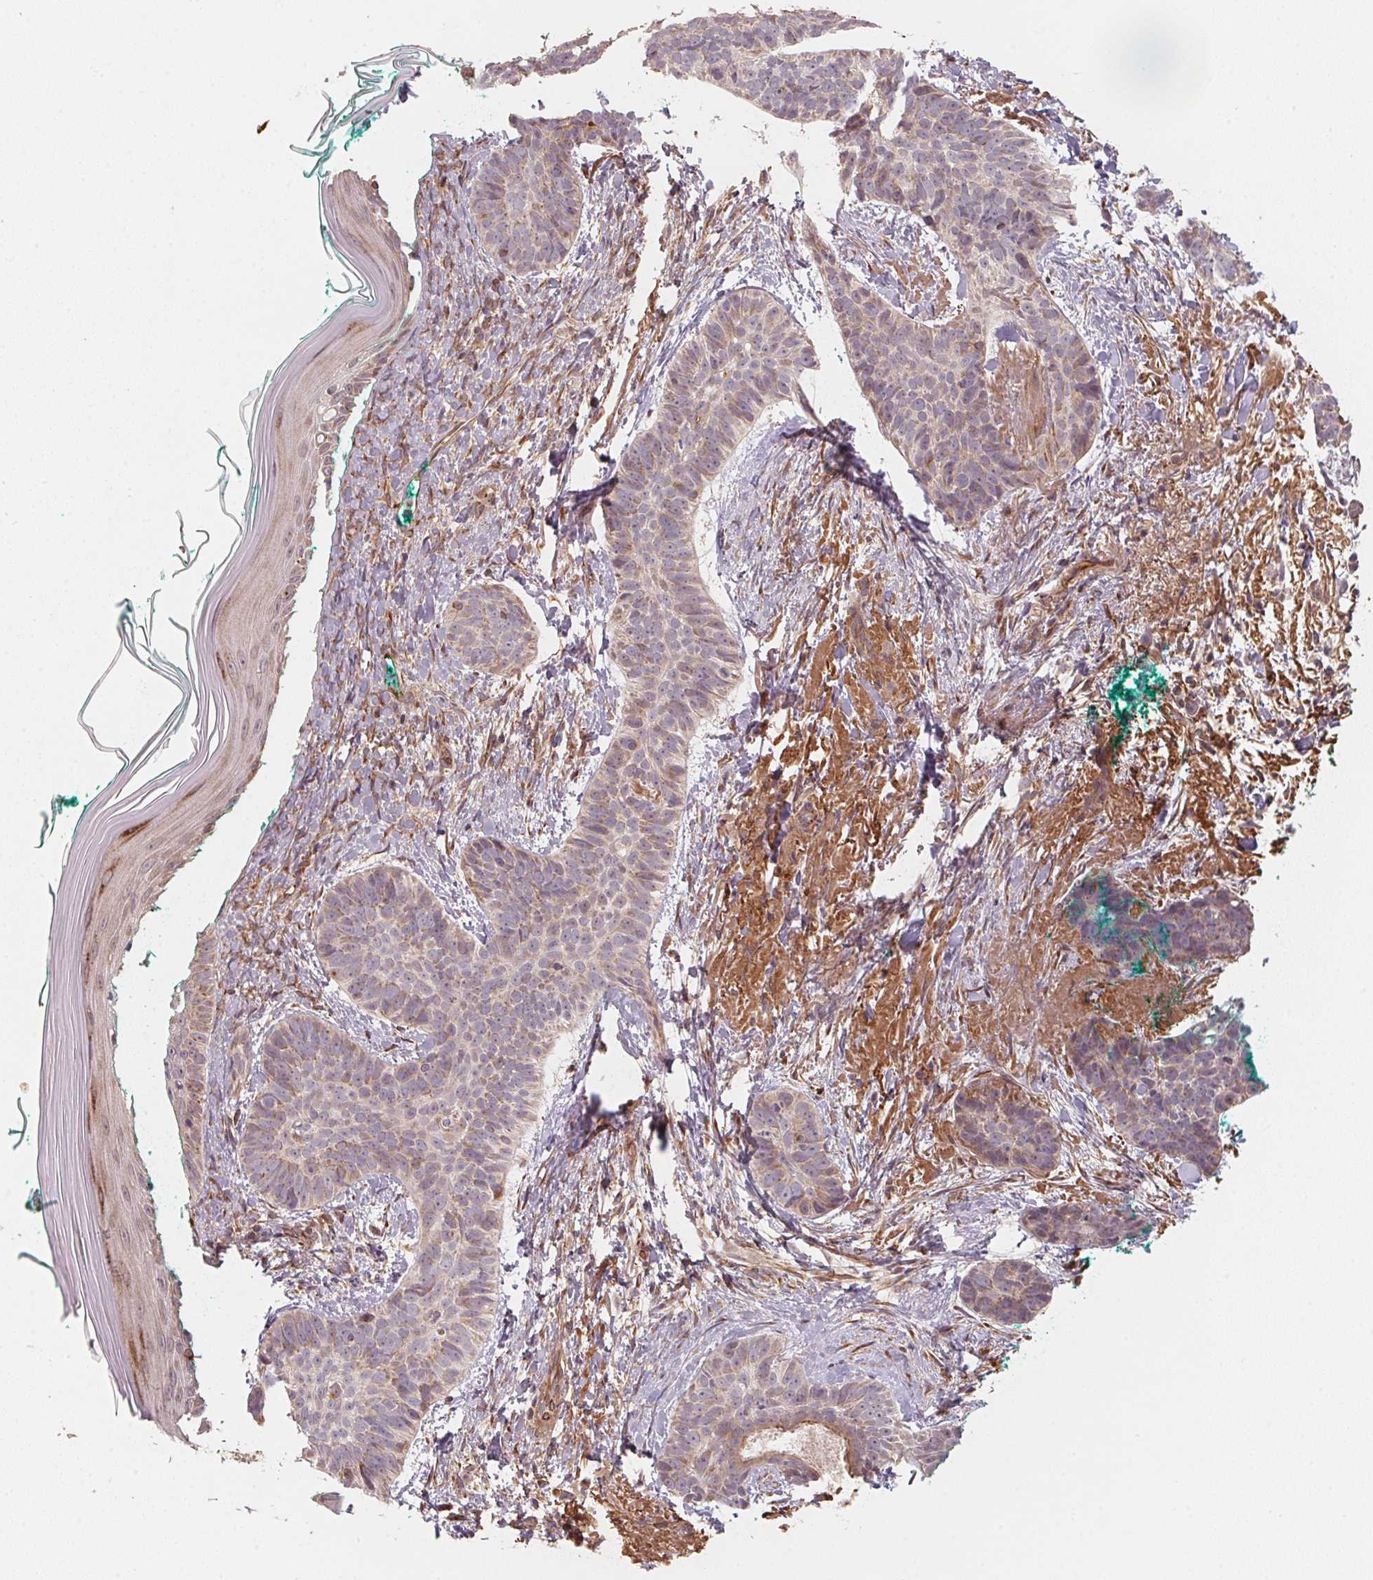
{"staining": {"intensity": "weak", "quantity": "<25%", "location": "cytoplasmic/membranous"}, "tissue": "skin cancer", "cell_type": "Tumor cells", "image_type": "cancer", "snomed": [{"axis": "morphology", "description": "Basal cell carcinoma"}, {"axis": "topography", "description": "Skin"}, {"axis": "topography", "description": "Skin of face"}, {"axis": "topography", "description": "Skin of nose"}], "caption": "Immunohistochemistry photomicrograph of neoplastic tissue: human skin cancer stained with DAB (3,3'-diaminobenzidine) shows no significant protein staining in tumor cells.", "gene": "TSPAN12", "patient": {"sex": "female", "age": 86}}